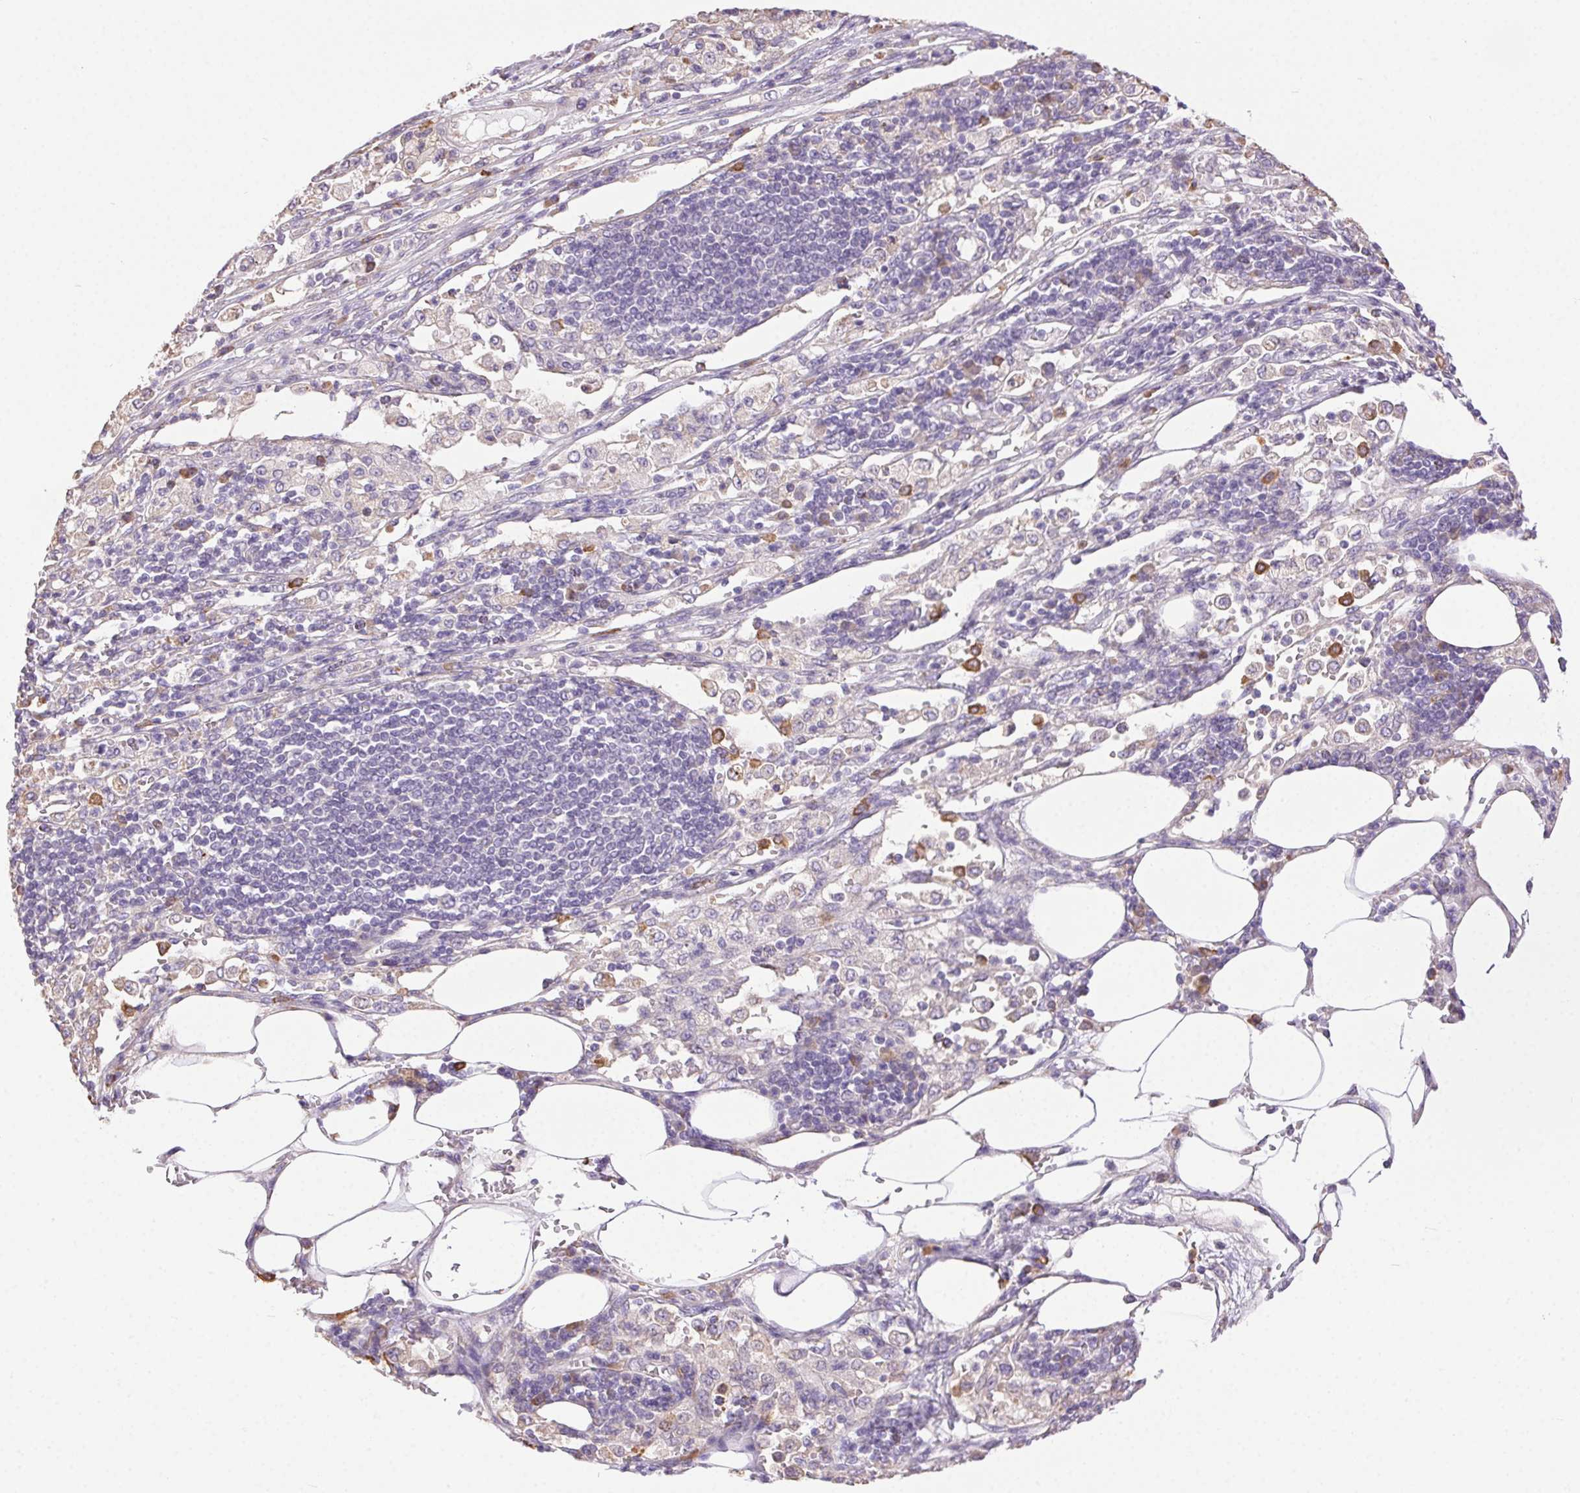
{"staining": {"intensity": "negative", "quantity": "none", "location": "none"}, "tissue": "pancreatic cancer", "cell_type": "Tumor cells", "image_type": "cancer", "snomed": [{"axis": "morphology", "description": "Adenocarcinoma, NOS"}, {"axis": "topography", "description": "Pancreas"}], "caption": "Immunohistochemical staining of human pancreatic adenocarcinoma demonstrates no significant staining in tumor cells. Nuclei are stained in blue.", "gene": "SNX31", "patient": {"sex": "female", "age": 61}}